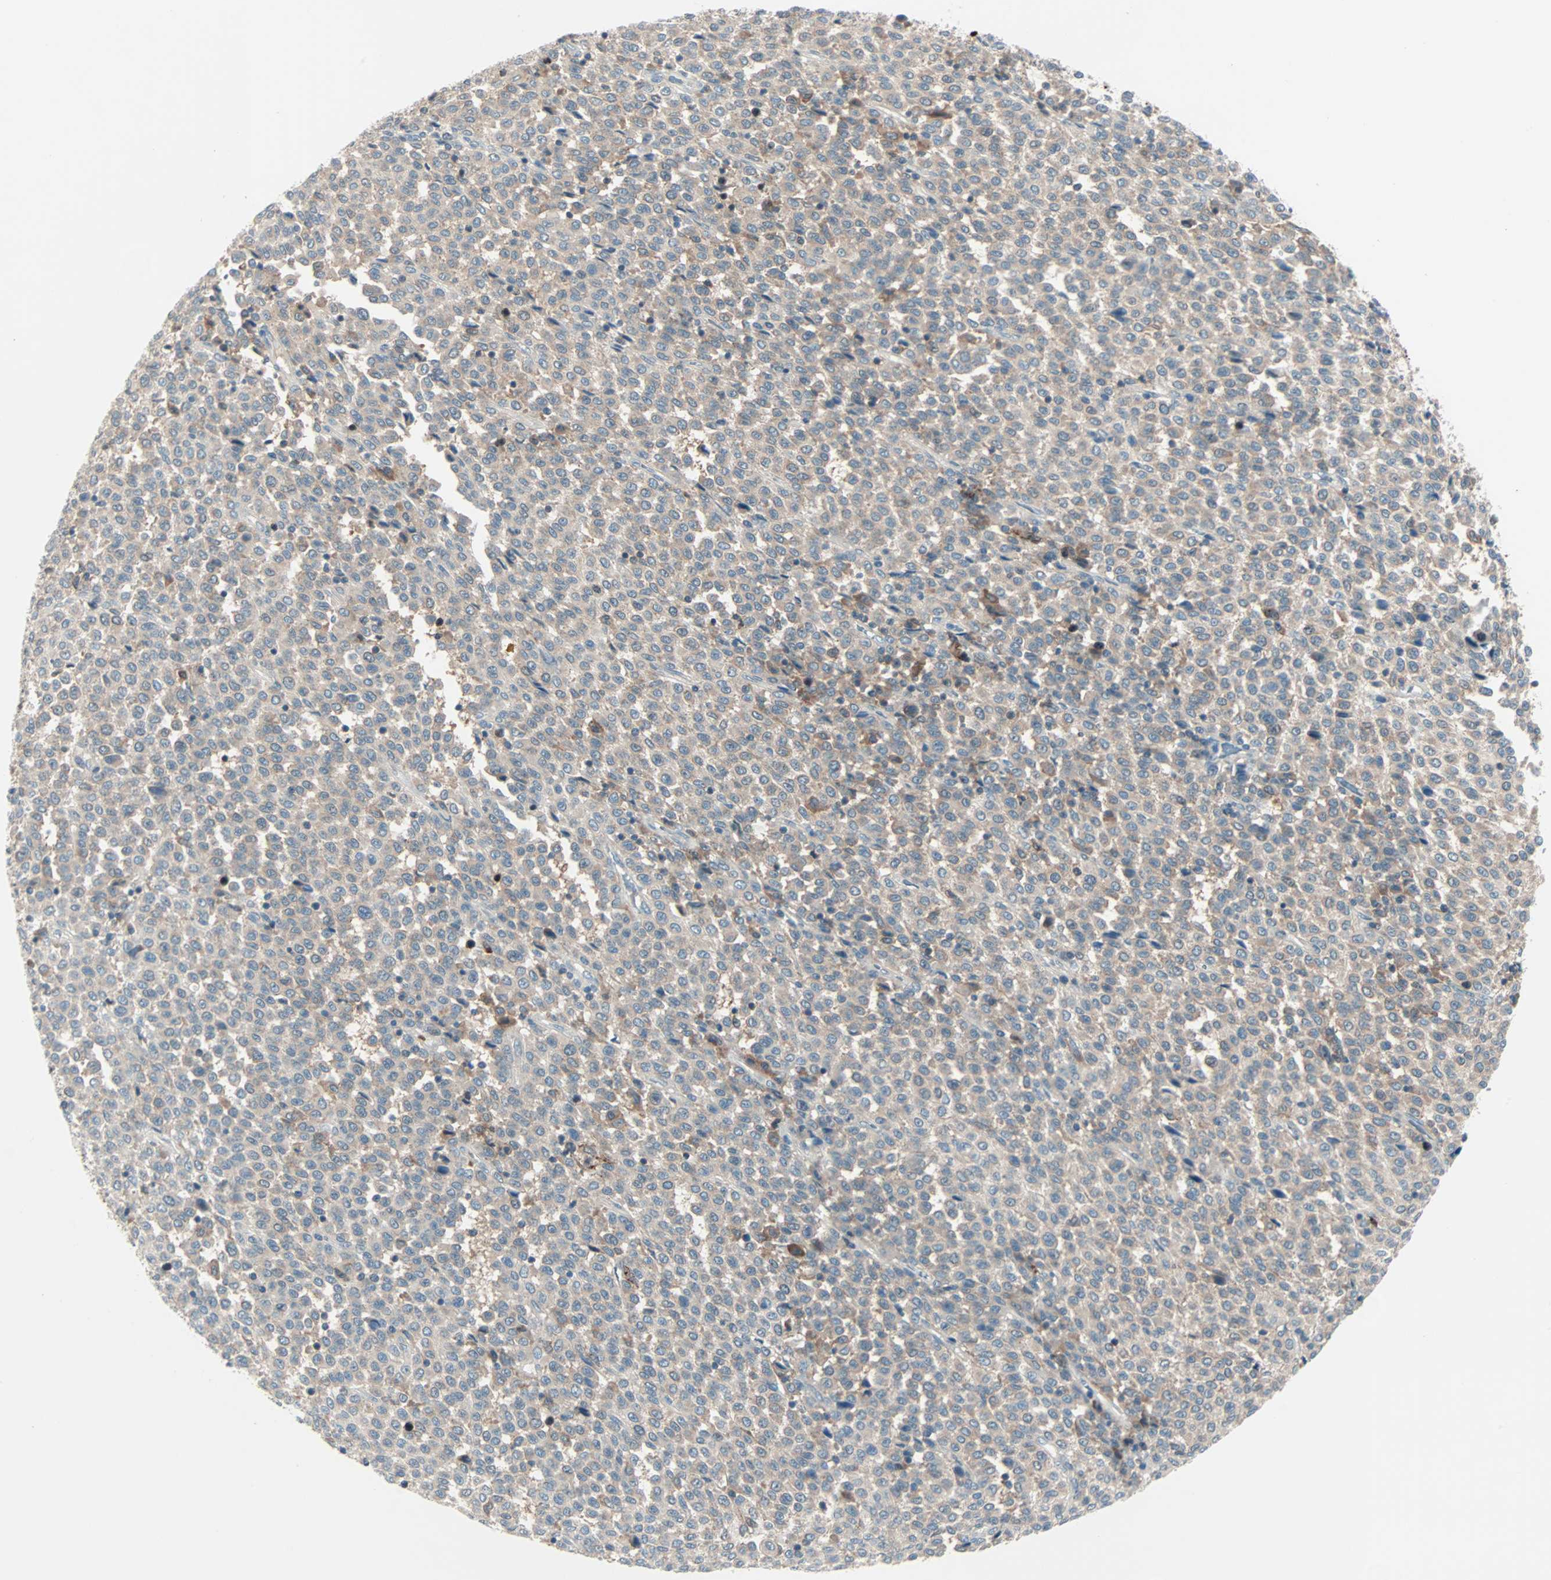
{"staining": {"intensity": "weak", "quantity": ">75%", "location": "cytoplasmic/membranous"}, "tissue": "melanoma", "cell_type": "Tumor cells", "image_type": "cancer", "snomed": [{"axis": "morphology", "description": "Malignant melanoma, Metastatic site"}, {"axis": "topography", "description": "Pancreas"}], "caption": "A histopathology image of melanoma stained for a protein exhibits weak cytoplasmic/membranous brown staining in tumor cells.", "gene": "SMIM8", "patient": {"sex": "female", "age": 30}}